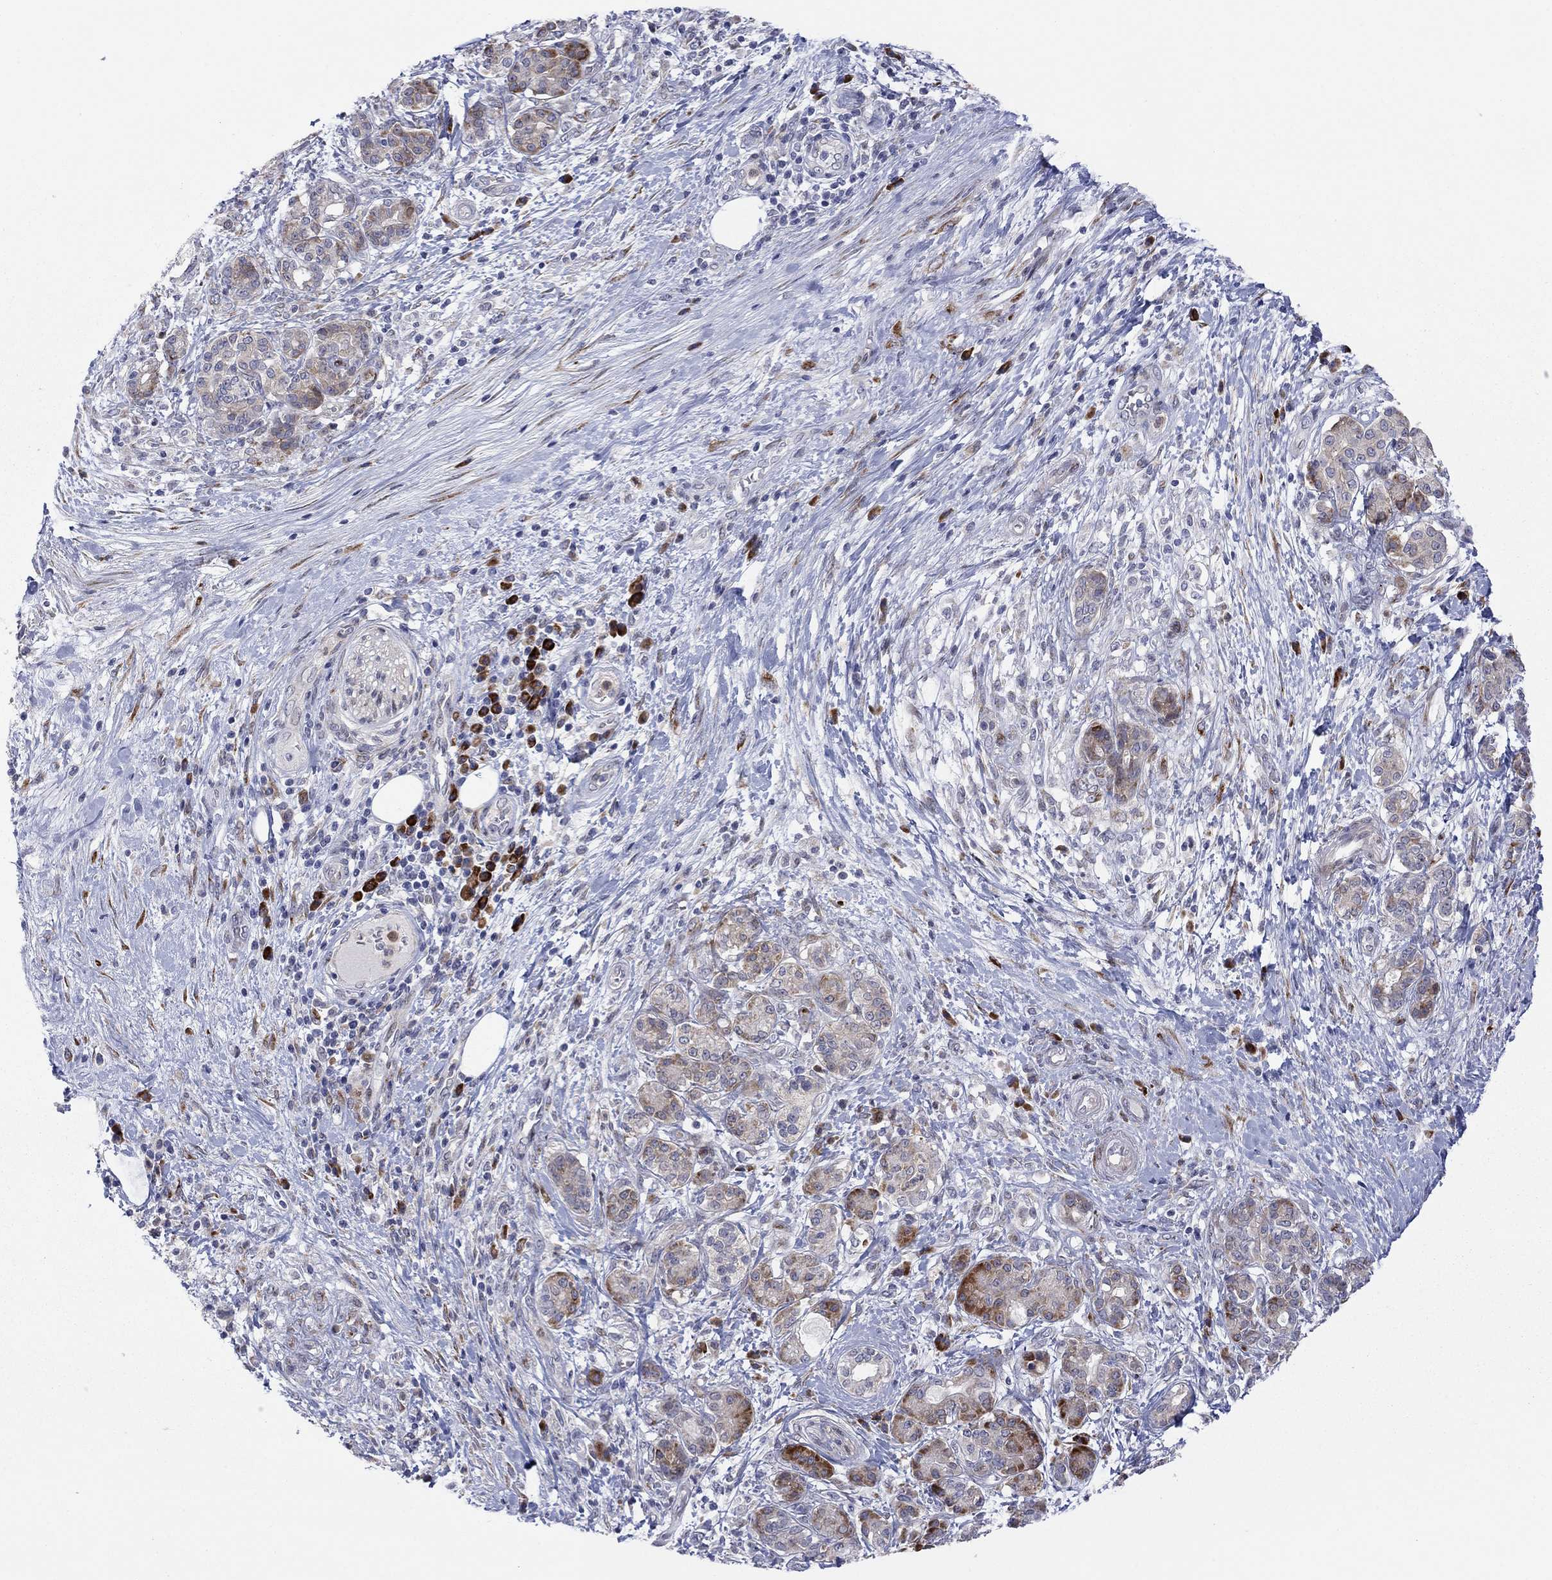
{"staining": {"intensity": "strong", "quantity": "25%-75%", "location": "cytoplasmic/membranous"}, "tissue": "pancreatic cancer", "cell_type": "Tumor cells", "image_type": "cancer", "snomed": [{"axis": "morphology", "description": "Adenocarcinoma, NOS"}, {"axis": "topography", "description": "Pancreas"}], "caption": "Tumor cells exhibit strong cytoplasmic/membranous expression in about 25%-75% of cells in pancreatic cancer (adenocarcinoma).", "gene": "TTC21B", "patient": {"sex": "female", "age": 73}}